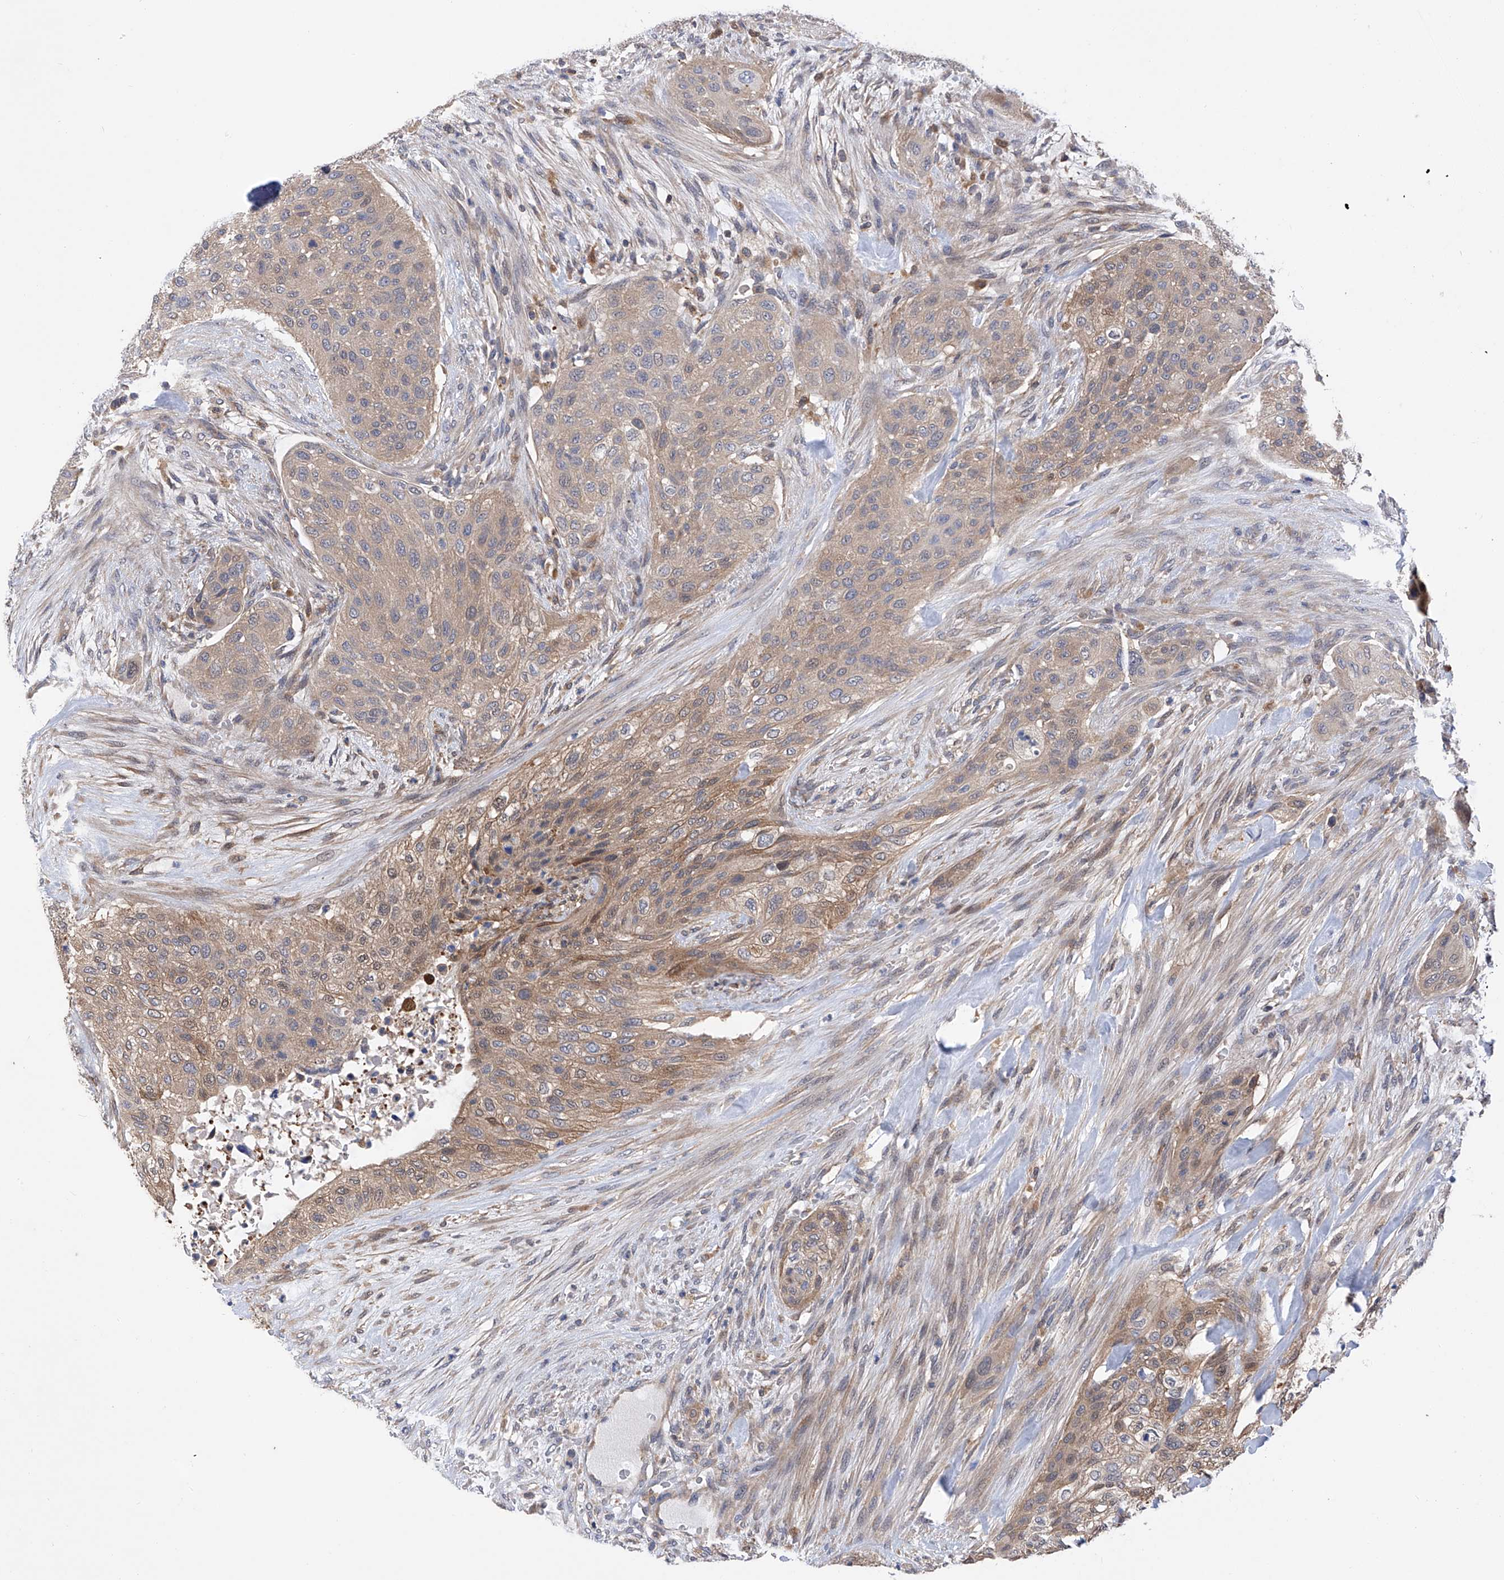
{"staining": {"intensity": "weak", "quantity": ">75%", "location": "cytoplasmic/membranous"}, "tissue": "urothelial cancer", "cell_type": "Tumor cells", "image_type": "cancer", "snomed": [{"axis": "morphology", "description": "Urothelial carcinoma, High grade"}, {"axis": "topography", "description": "Urinary bladder"}], "caption": "This is an image of immunohistochemistry staining of high-grade urothelial carcinoma, which shows weak expression in the cytoplasmic/membranous of tumor cells.", "gene": "SPATA20", "patient": {"sex": "male", "age": 35}}